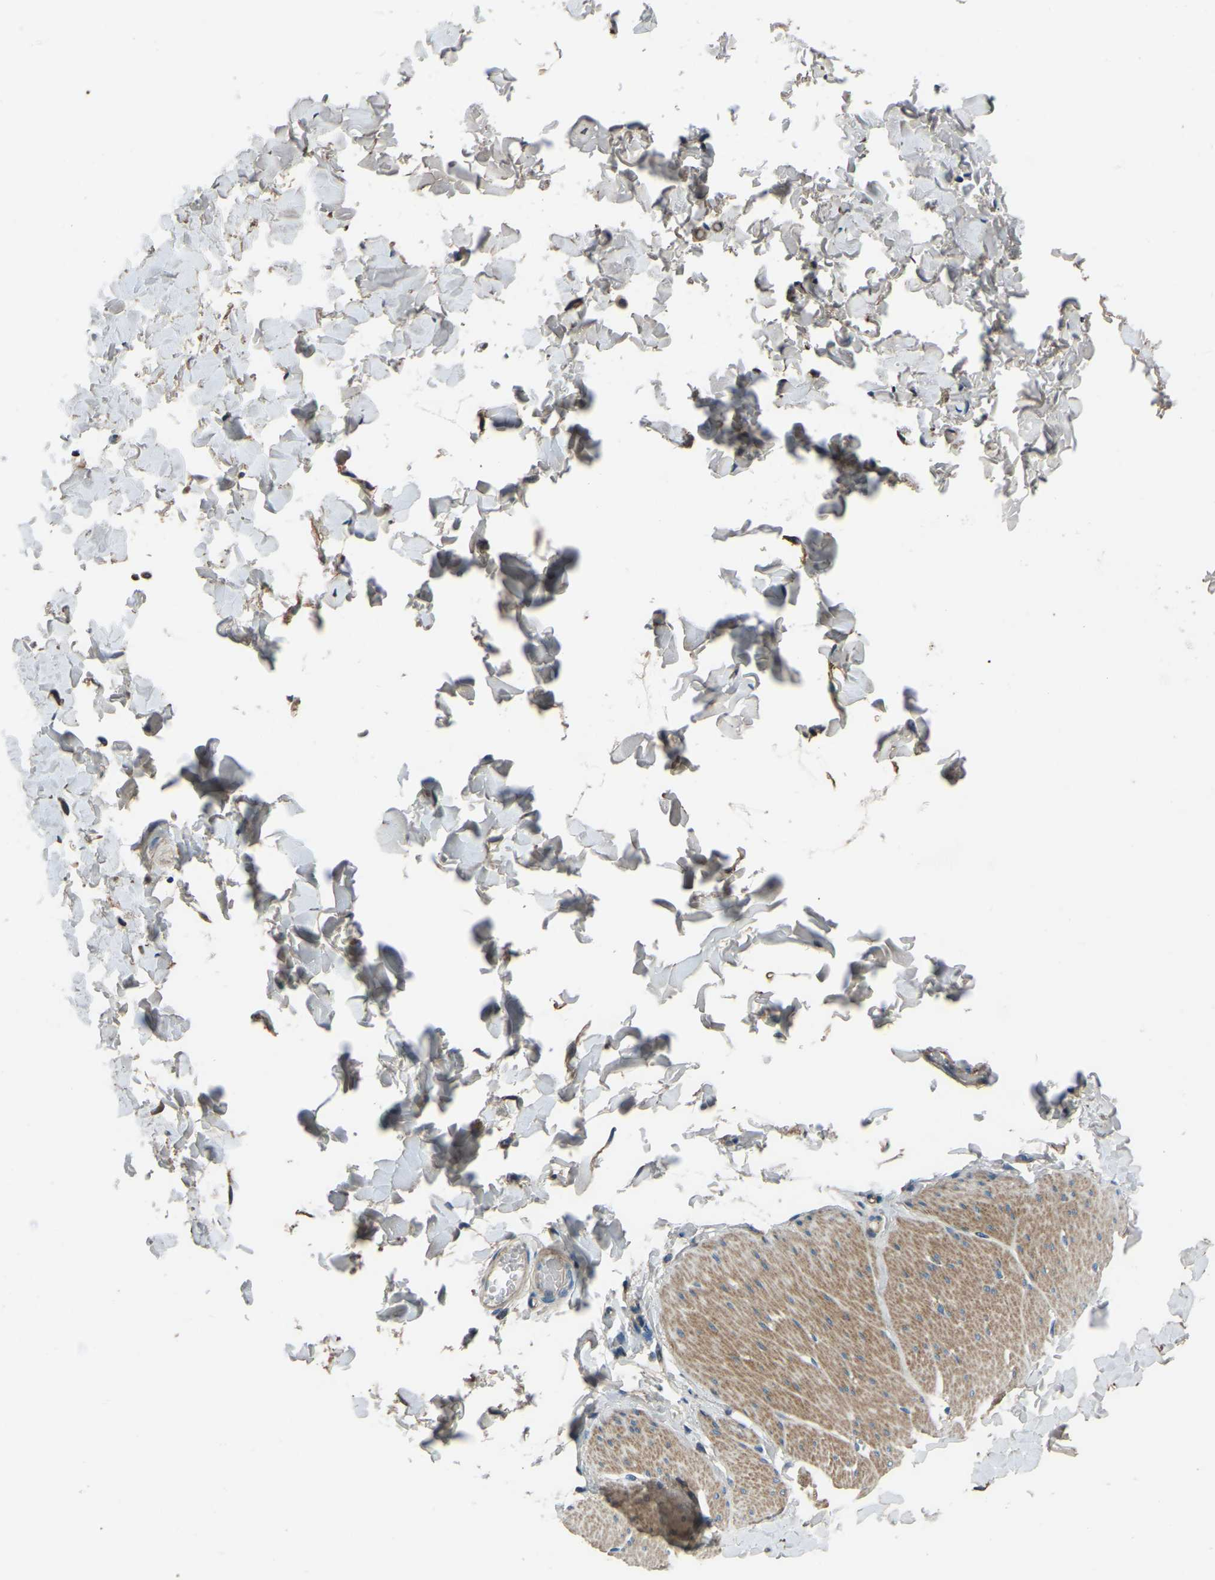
{"staining": {"intensity": "moderate", "quantity": "25%-75%", "location": "cytoplasmic/membranous"}, "tissue": "smooth muscle", "cell_type": "Smooth muscle cells", "image_type": "normal", "snomed": [{"axis": "morphology", "description": "Normal tissue, NOS"}, {"axis": "topography", "description": "Smooth muscle"}, {"axis": "topography", "description": "Colon"}], "caption": "The immunohistochemical stain labels moderate cytoplasmic/membranous positivity in smooth muscle cells of unremarkable smooth muscle.", "gene": "COL3A1", "patient": {"sex": "male", "age": 67}}